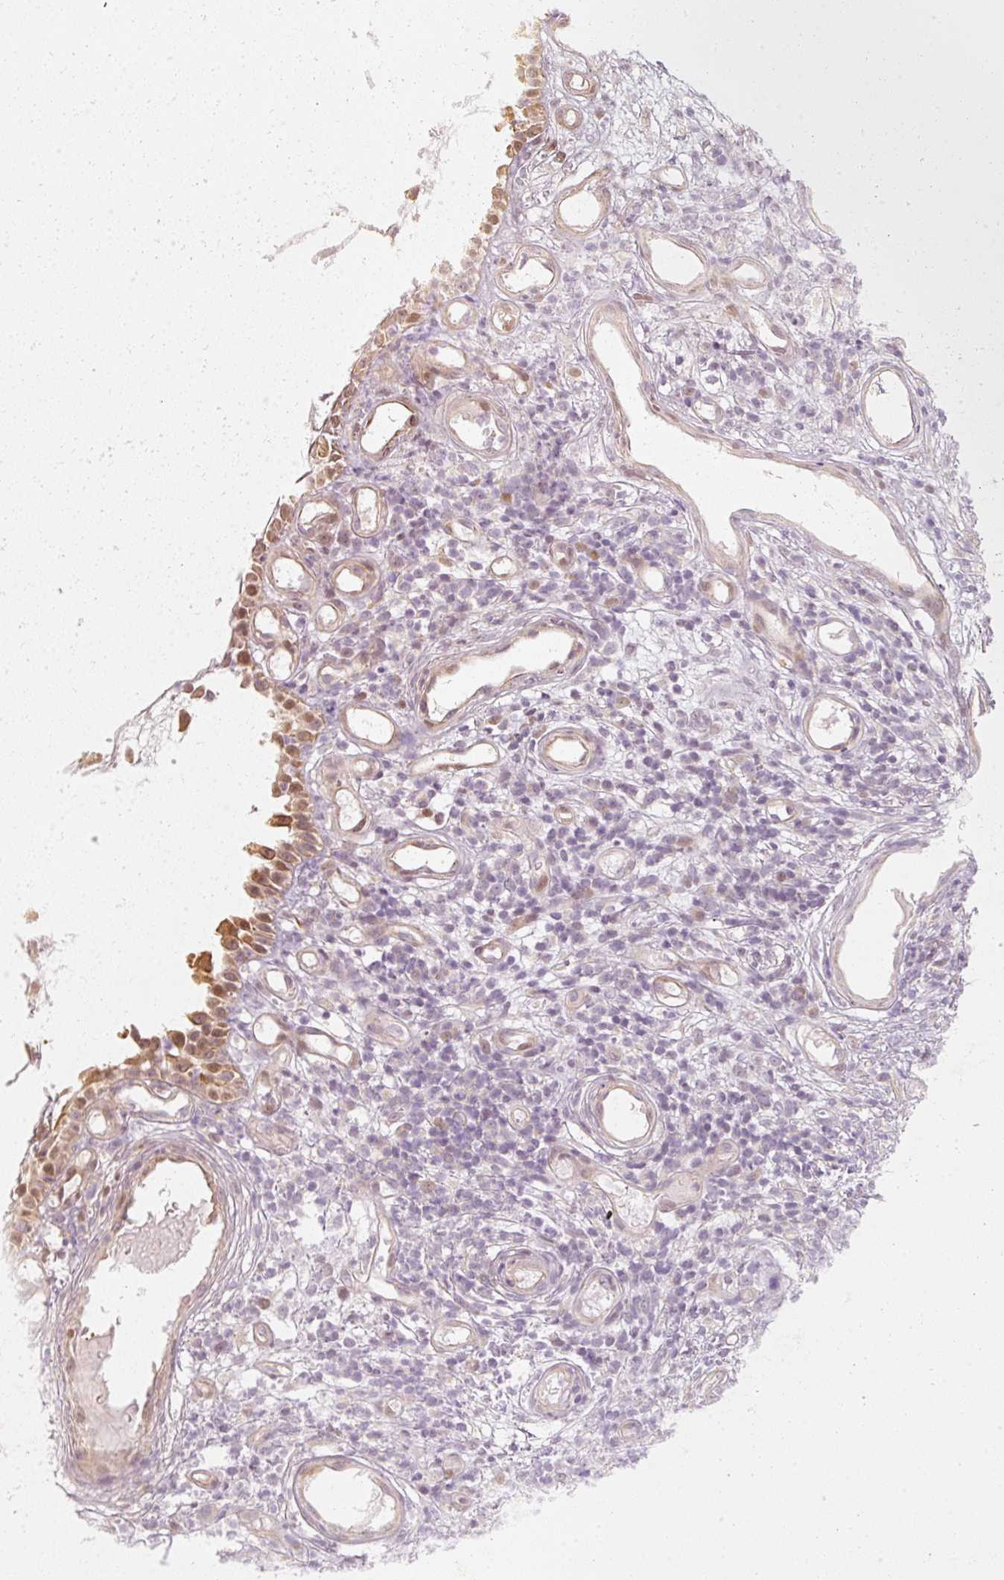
{"staining": {"intensity": "moderate", "quantity": ">75%", "location": "cytoplasmic/membranous"}, "tissue": "nasopharynx", "cell_type": "Respiratory epithelial cells", "image_type": "normal", "snomed": [{"axis": "morphology", "description": "Normal tissue, NOS"}, {"axis": "morphology", "description": "Inflammation, NOS"}, {"axis": "topography", "description": "Nasopharynx"}], "caption": "A medium amount of moderate cytoplasmic/membranous staining is seen in about >75% of respiratory epithelial cells in unremarkable nasopharynx. (DAB IHC, brown staining for protein, blue staining for nuclei).", "gene": "DAPP1", "patient": {"sex": "male", "age": 54}}